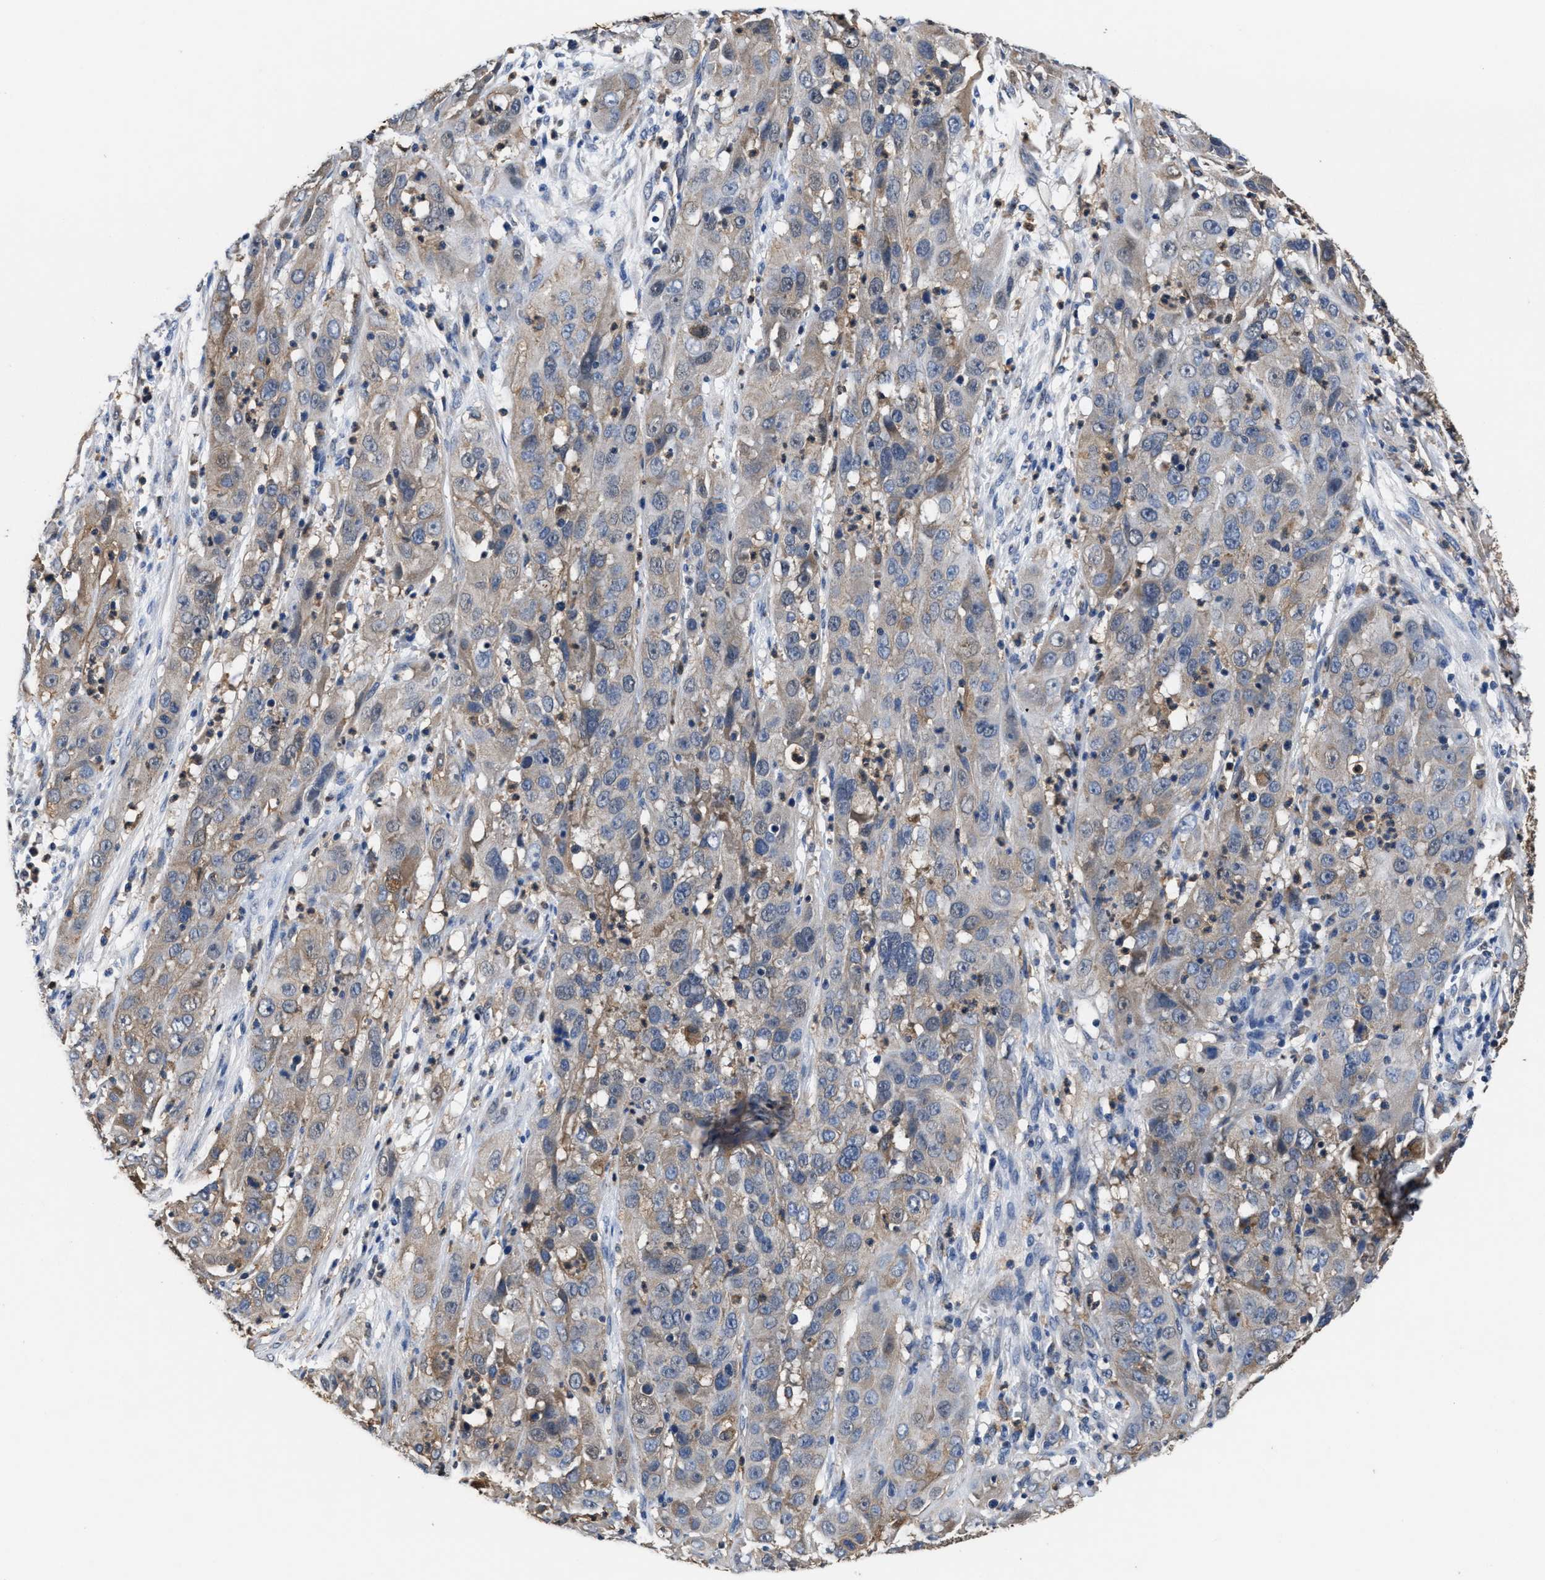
{"staining": {"intensity": "weak", "quantity": "<25%", "location": "cytoplasmic/membranous"}, "tissue": "cervical cancer", "cell_type": "Tumor cells", "image_type": "cancer", "snomed": [{"axis": "morphology", "description": "Squamous cell carcinoma, NOS"}, {"axis": "topography", "description": "Cervix"}], "caption": "Immunohistochemistry (IHC) image of neoplastic tissue: cervical squamous cell carcinoma stained with DAB displays no significant protein positivity in tumor cells.", "gene": "ACLY", "patient": {"sex": "female", "age": 32}}